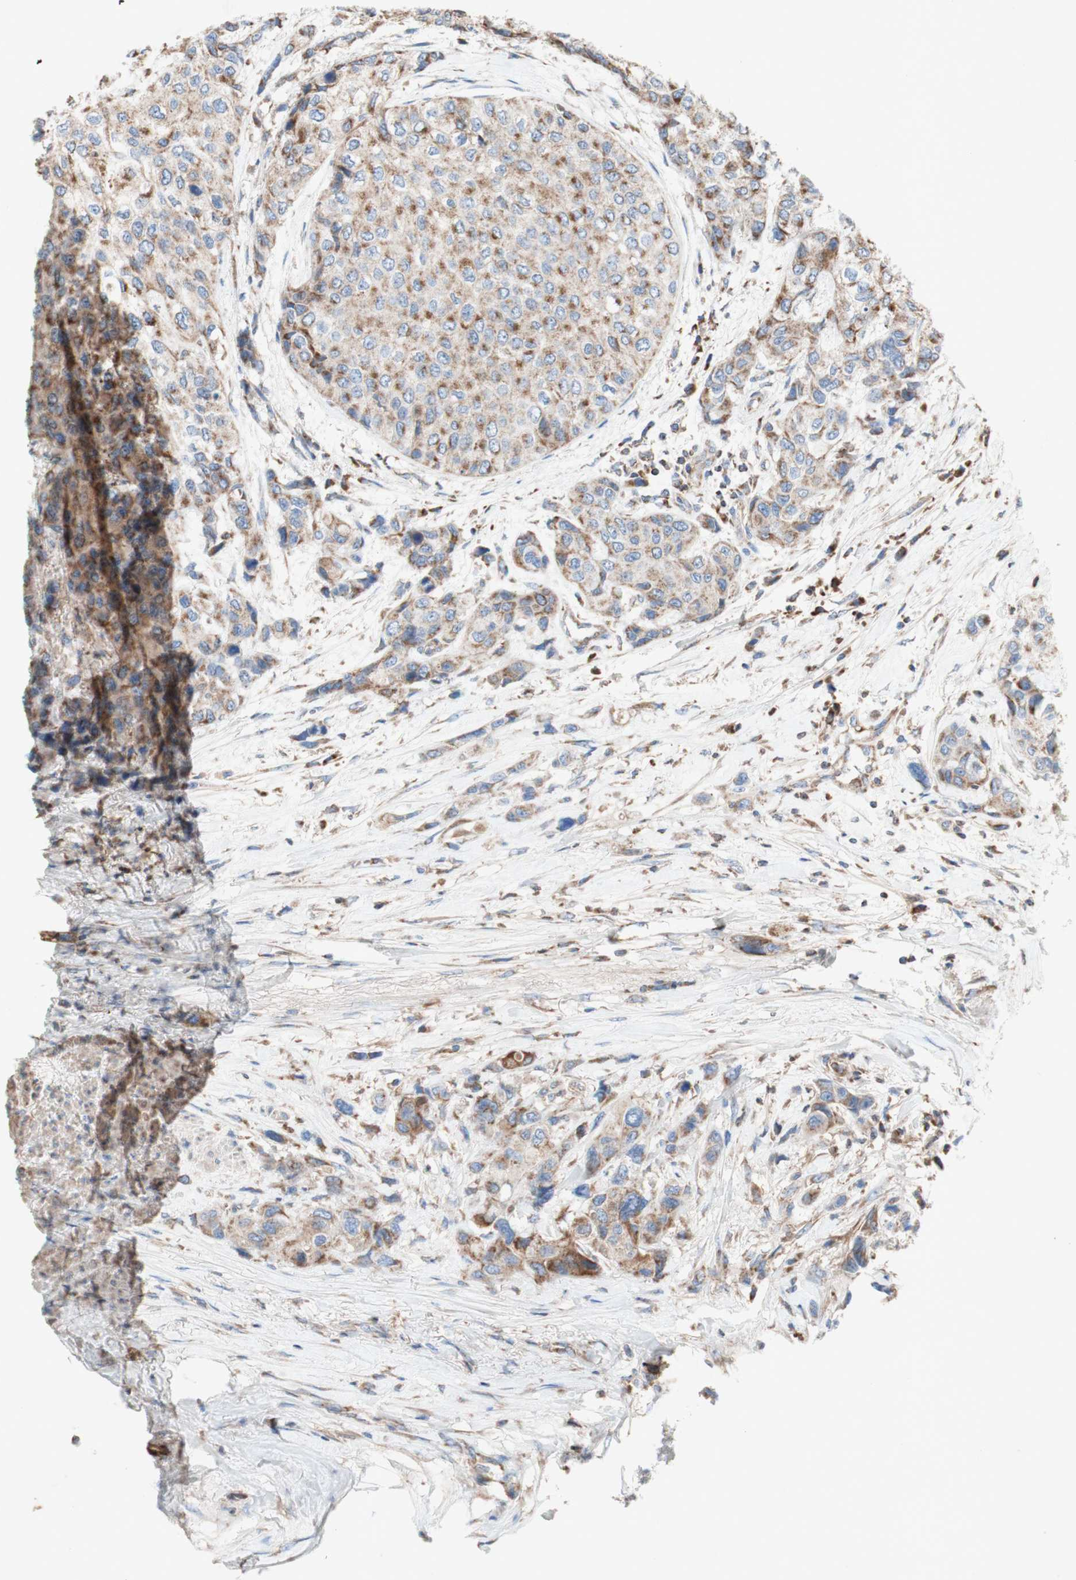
{"staining": {"intensity": "weak", "quantity": ">75%", "location": "cytoplasmic/membranous"}, "tissue": "urothelial cancer", "cell_type": "Tumor cells", "image_type": "cancer", "snomed": [{"axis": "morphology", "description": "Urothelial carcinoma, High grade"}, {"axis": "topography", "description": "Urinary bladder"}], "caption": "This is a histology image of immunohistochemistry (IHC) staining of urothelial carcinoma (high-grade), which shows weak expression in the cytoplasmic/membranous of tumor cells.", "gene": "SDHB", "patient": {"sex": "female", "age": 56}}